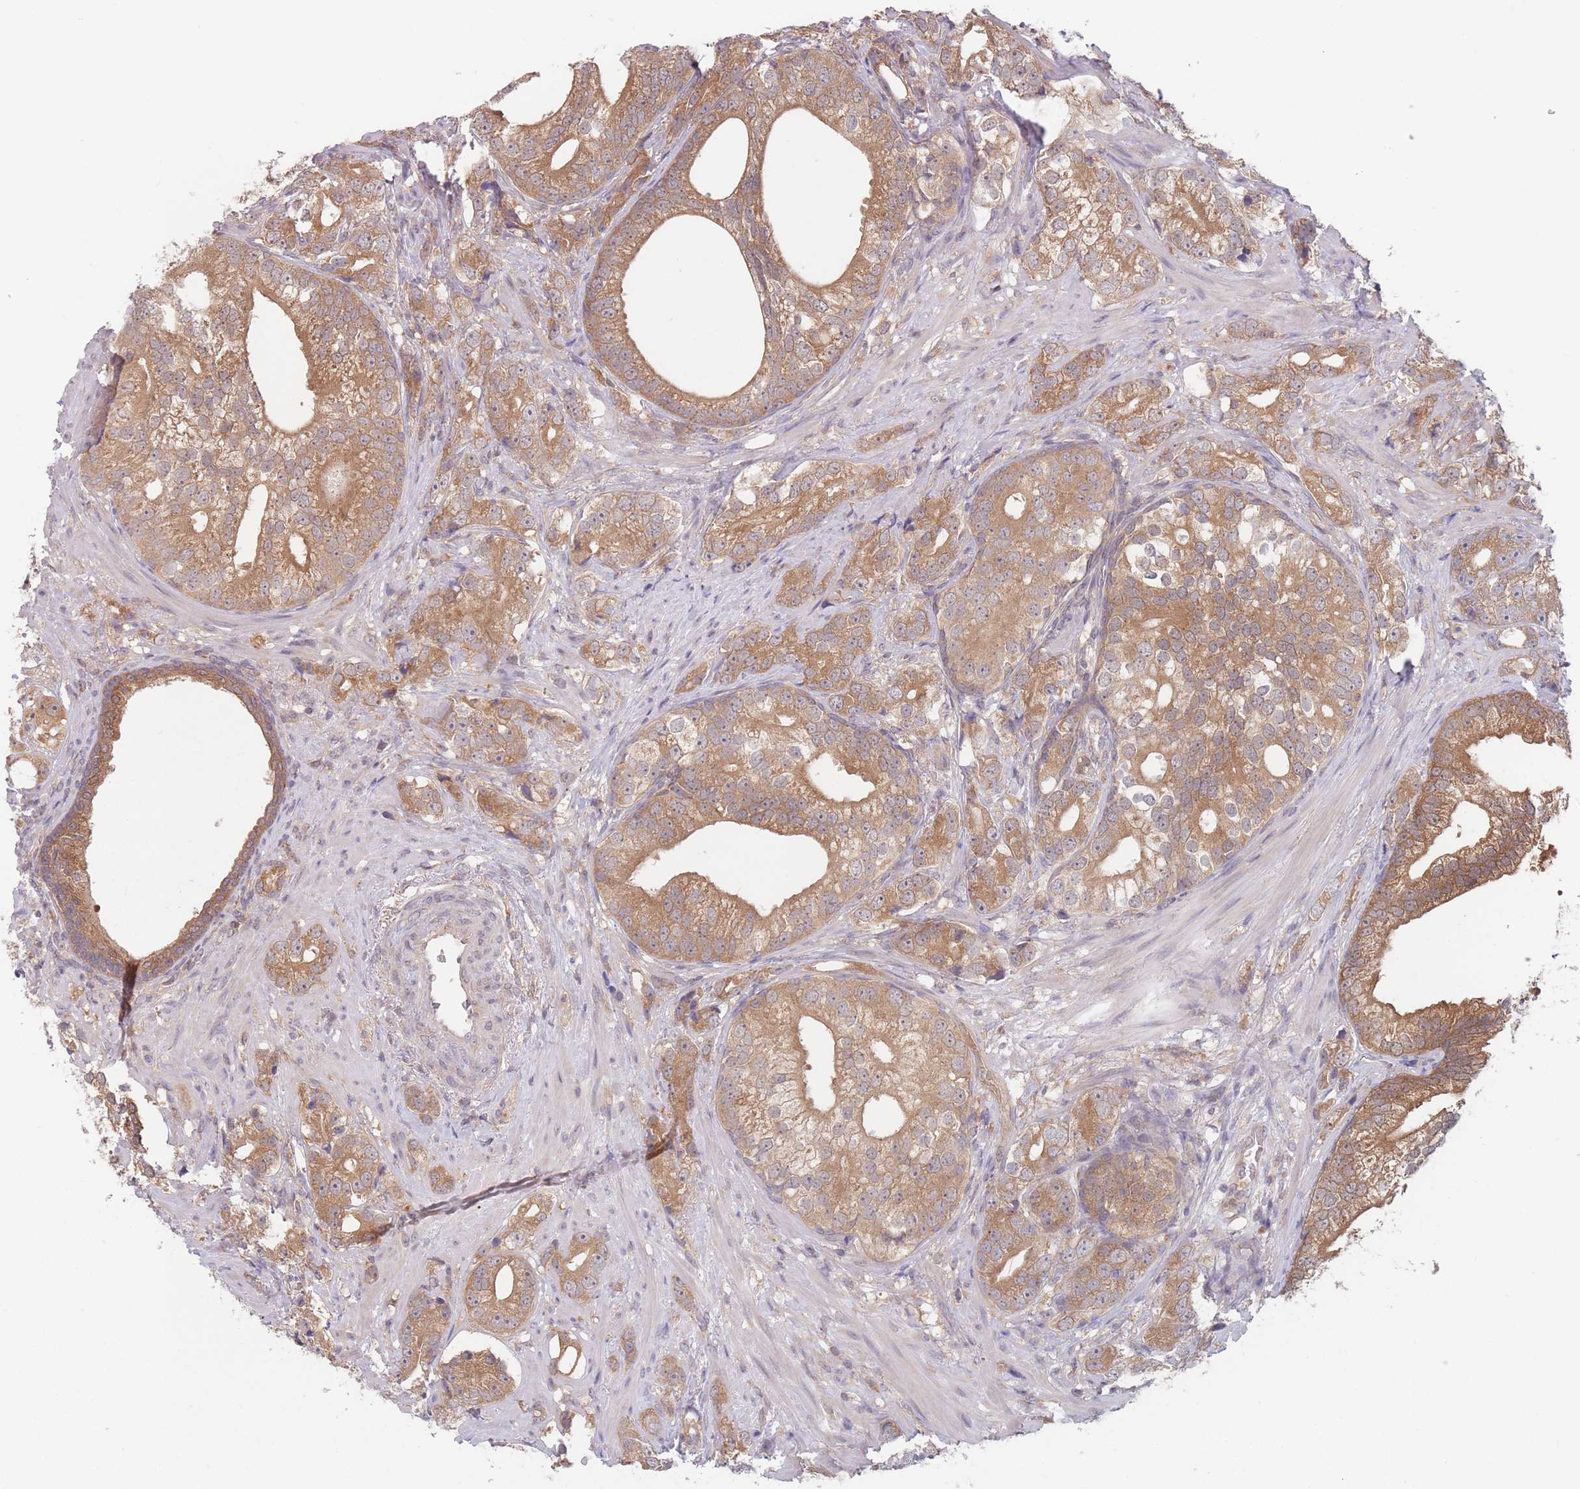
{"staining": {"intensity": "moderate", "quantity": ">75%", "location": "cytoplasmic/membranous"}, "tissue": "prostate cancer", "cell_type": "Tumor cells", "image_type": "cancer", "snomed": [{"axis": "morphology", "description": "Adenocarcinoma, High grade"}, {"axis": "topography", "description": "Prostate"}], "caption": "Prostate cancer stained with a protein marker demonstrates moderate staining in tumor cells.", "gene": "PPM1A", "patient": {"sex": "male", "age": 75}}